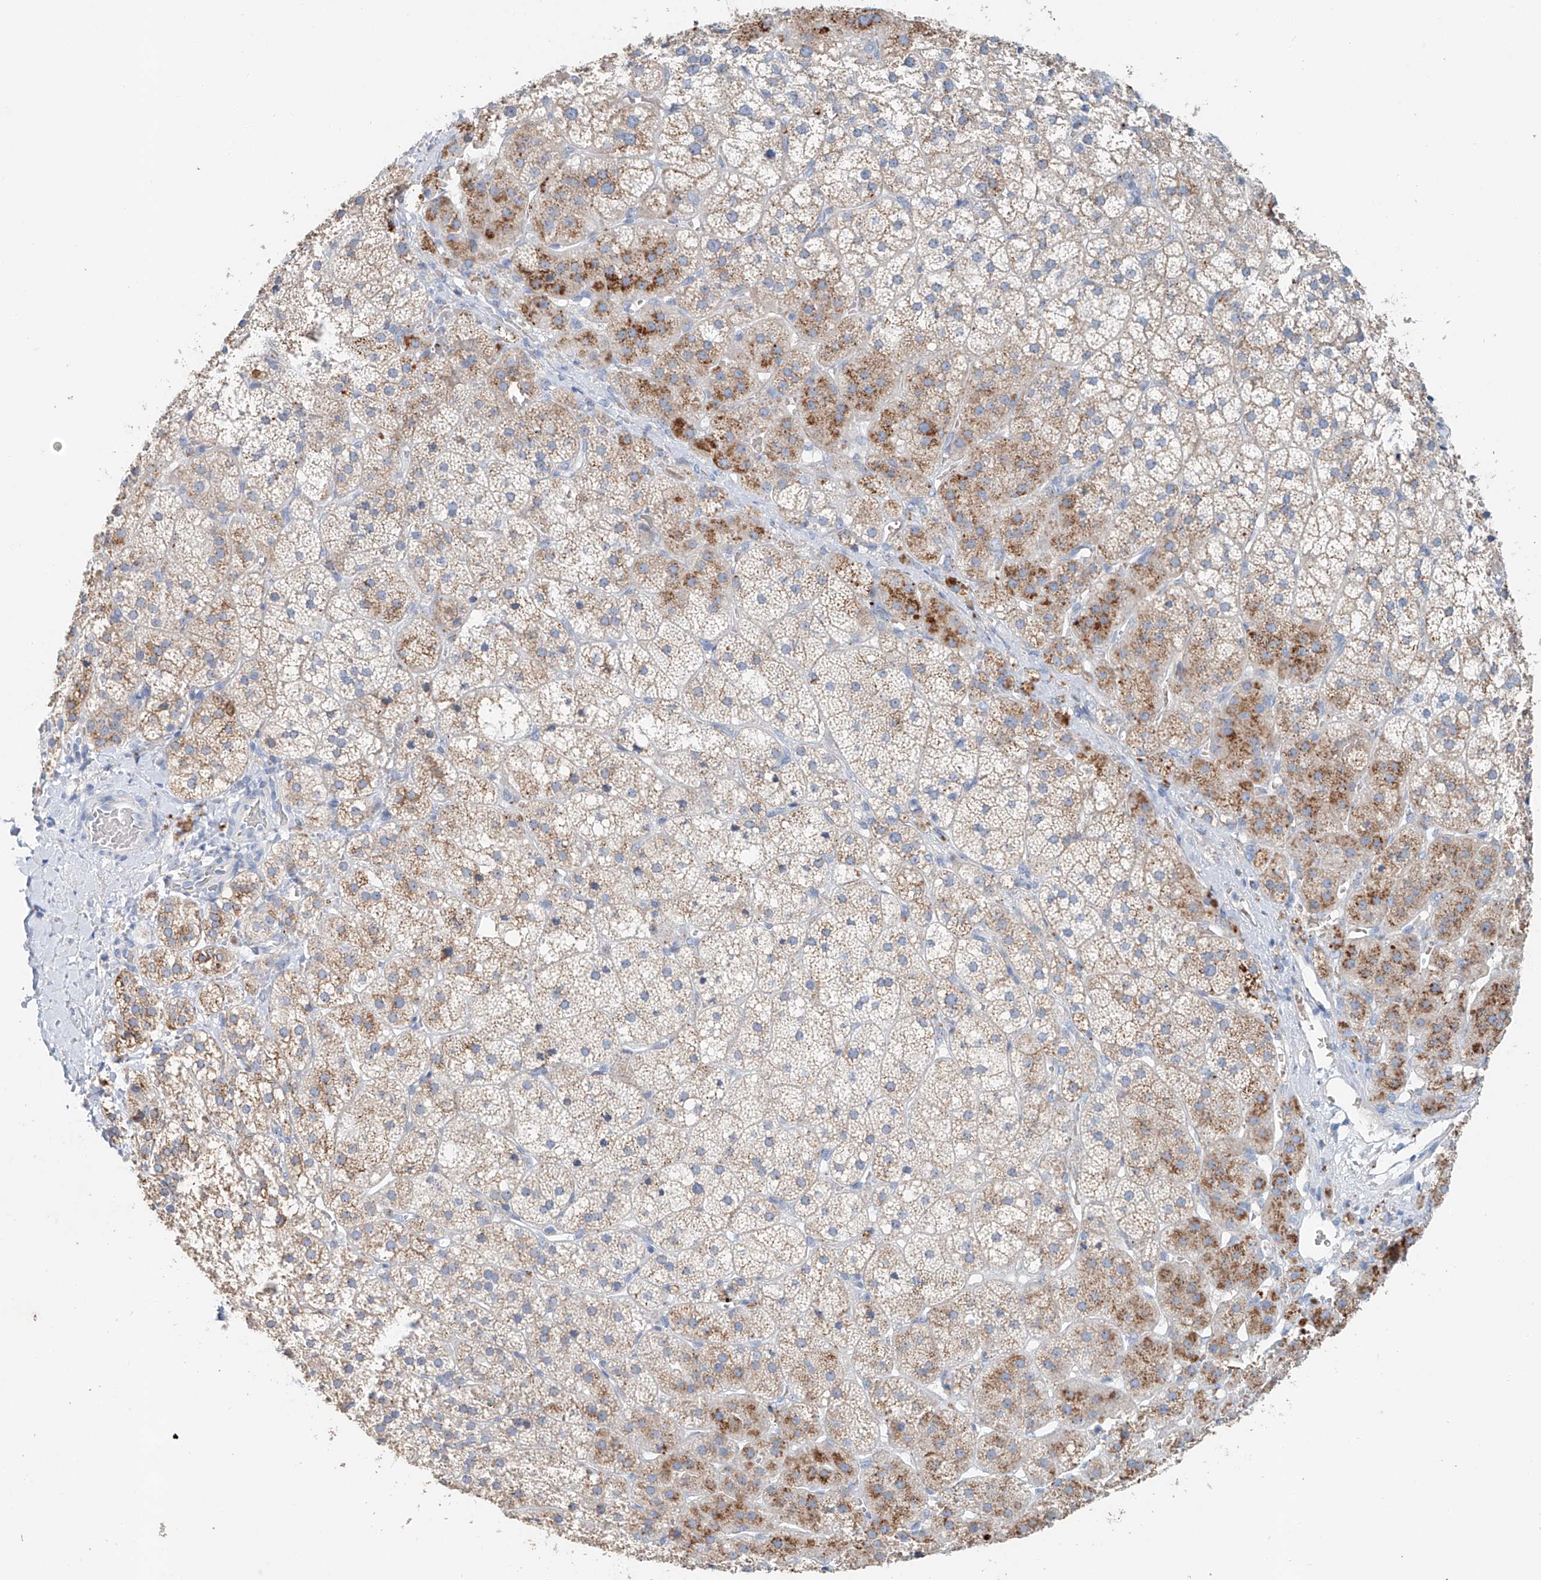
{"staining": {"intensity": "moderate", "quantity": "25%-75%", "location": "cytoplasmic/membranous"}, "tissue": "adrenal gland", "cell_type": "Glandular cells", "image_type": "normal", "snomed": [{"axis": "morphology", "description": "Normal tissue, NOS"}, {"axis": "topography", "description": "Adrenal gland"}], "caption": "The image displays immunohistochemical staining of unremarkable adrenal gland. There is moderate cytoplasmic/membranous staining is seen in approximately 25%-75% of glandular cells.", "gene": "TRIM47", "patient": {"sex": "female", "age": 44}}